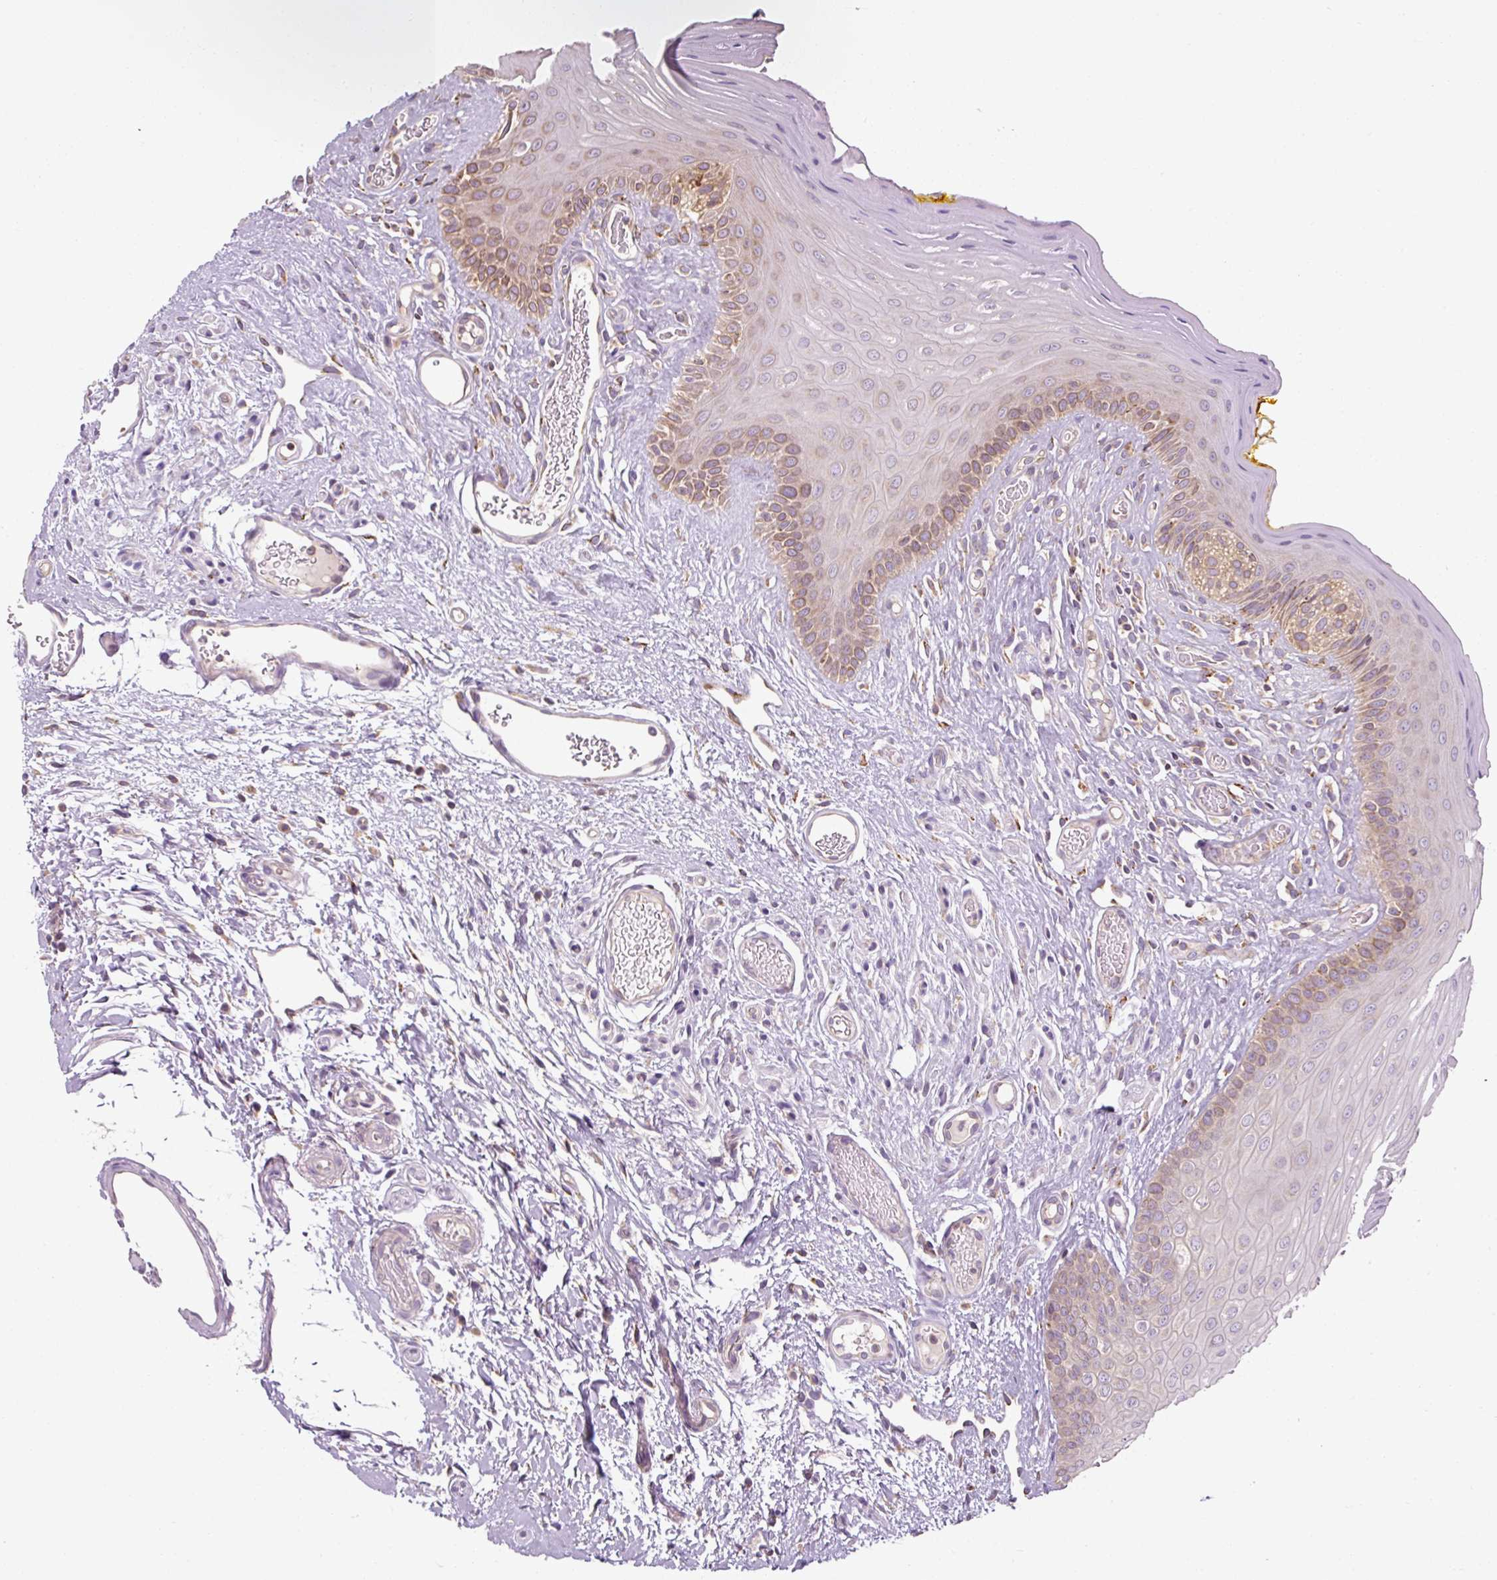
{"staining": {"intensity": "moderate", "quantity": "<25%", "location": "cytoplasmic/membranous"}, "tissue": "oral mucosa", "cell_type": "Squamous epithelial cells", "image_type": "normal", "snomed": [{"axis": "morphology", "description": "Normal tissue, NOS"}, {"axis": "topography", "description": "Oral tissue"}, {"axis": "topography", "description": "Tounge, NOS"}], "caption": "The immunohistochemical stain shows moderate cytoplasmic/membranous expression in squamous epithelial cells of benign oral mucosa.", "gene": "PRKCSH", "patient": {"sex": "female", "age": 60}}